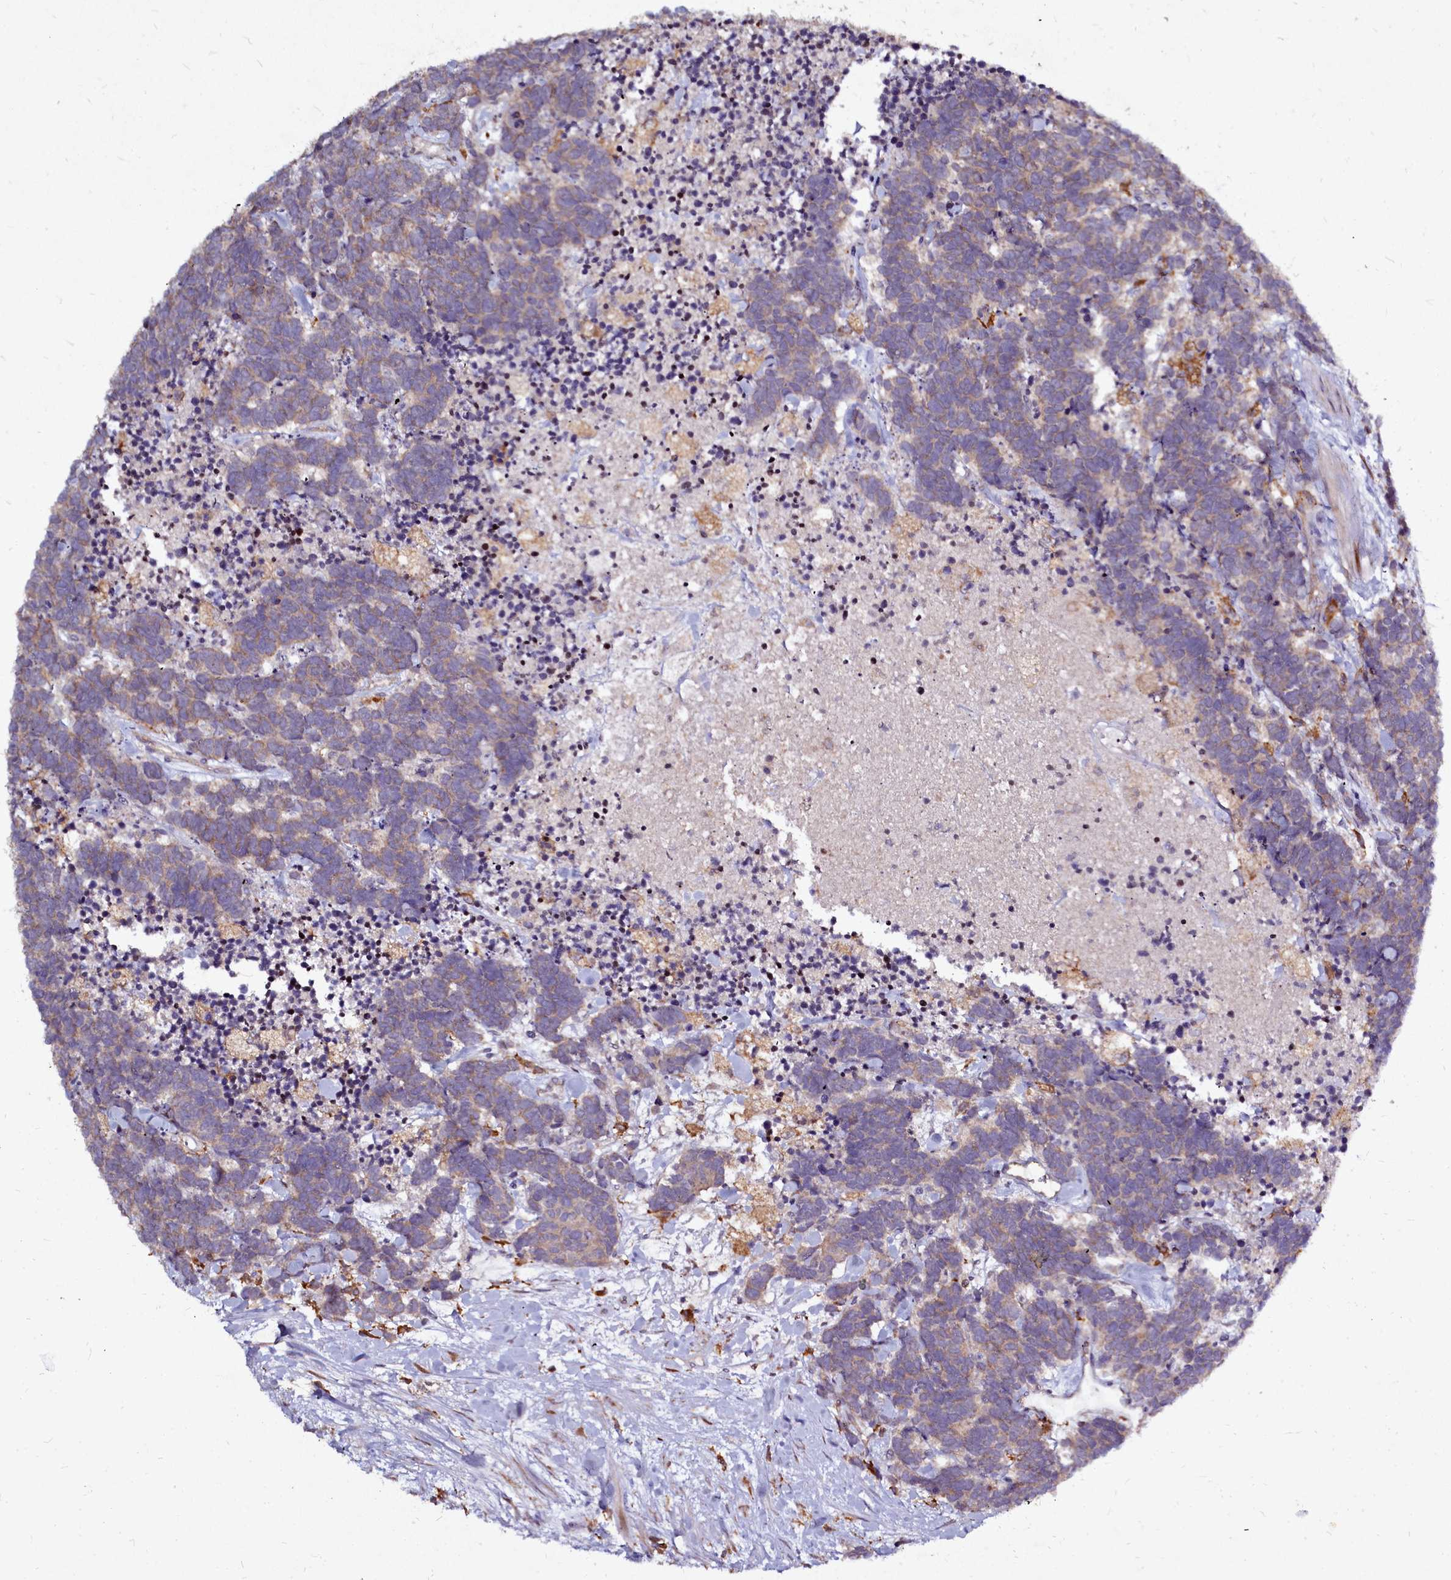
{"staining": {"intensity": "weak", "quantity": ">75%", "location": "cytoplasmic/membranous"}, "tissue": "carcinoid", "cell_type": "Tumor cells", "image_type": "cancer", "snomed": [{"axis": "morphology", "description": "Carcinoma, NOS"}, {"axis": "morphology", "description": "Carcinoid, malignant, NOS"}, {"axis": "topography", "description": "Prostate"}], "caption": "Carcinoid was stained to show a protein in brown. There is low levels of weak cytoplasmic/membranous staining in about >75% of tumor cells.", "gene": "NCKAP1L", "patient": {"sex": "male", "age": 57}}